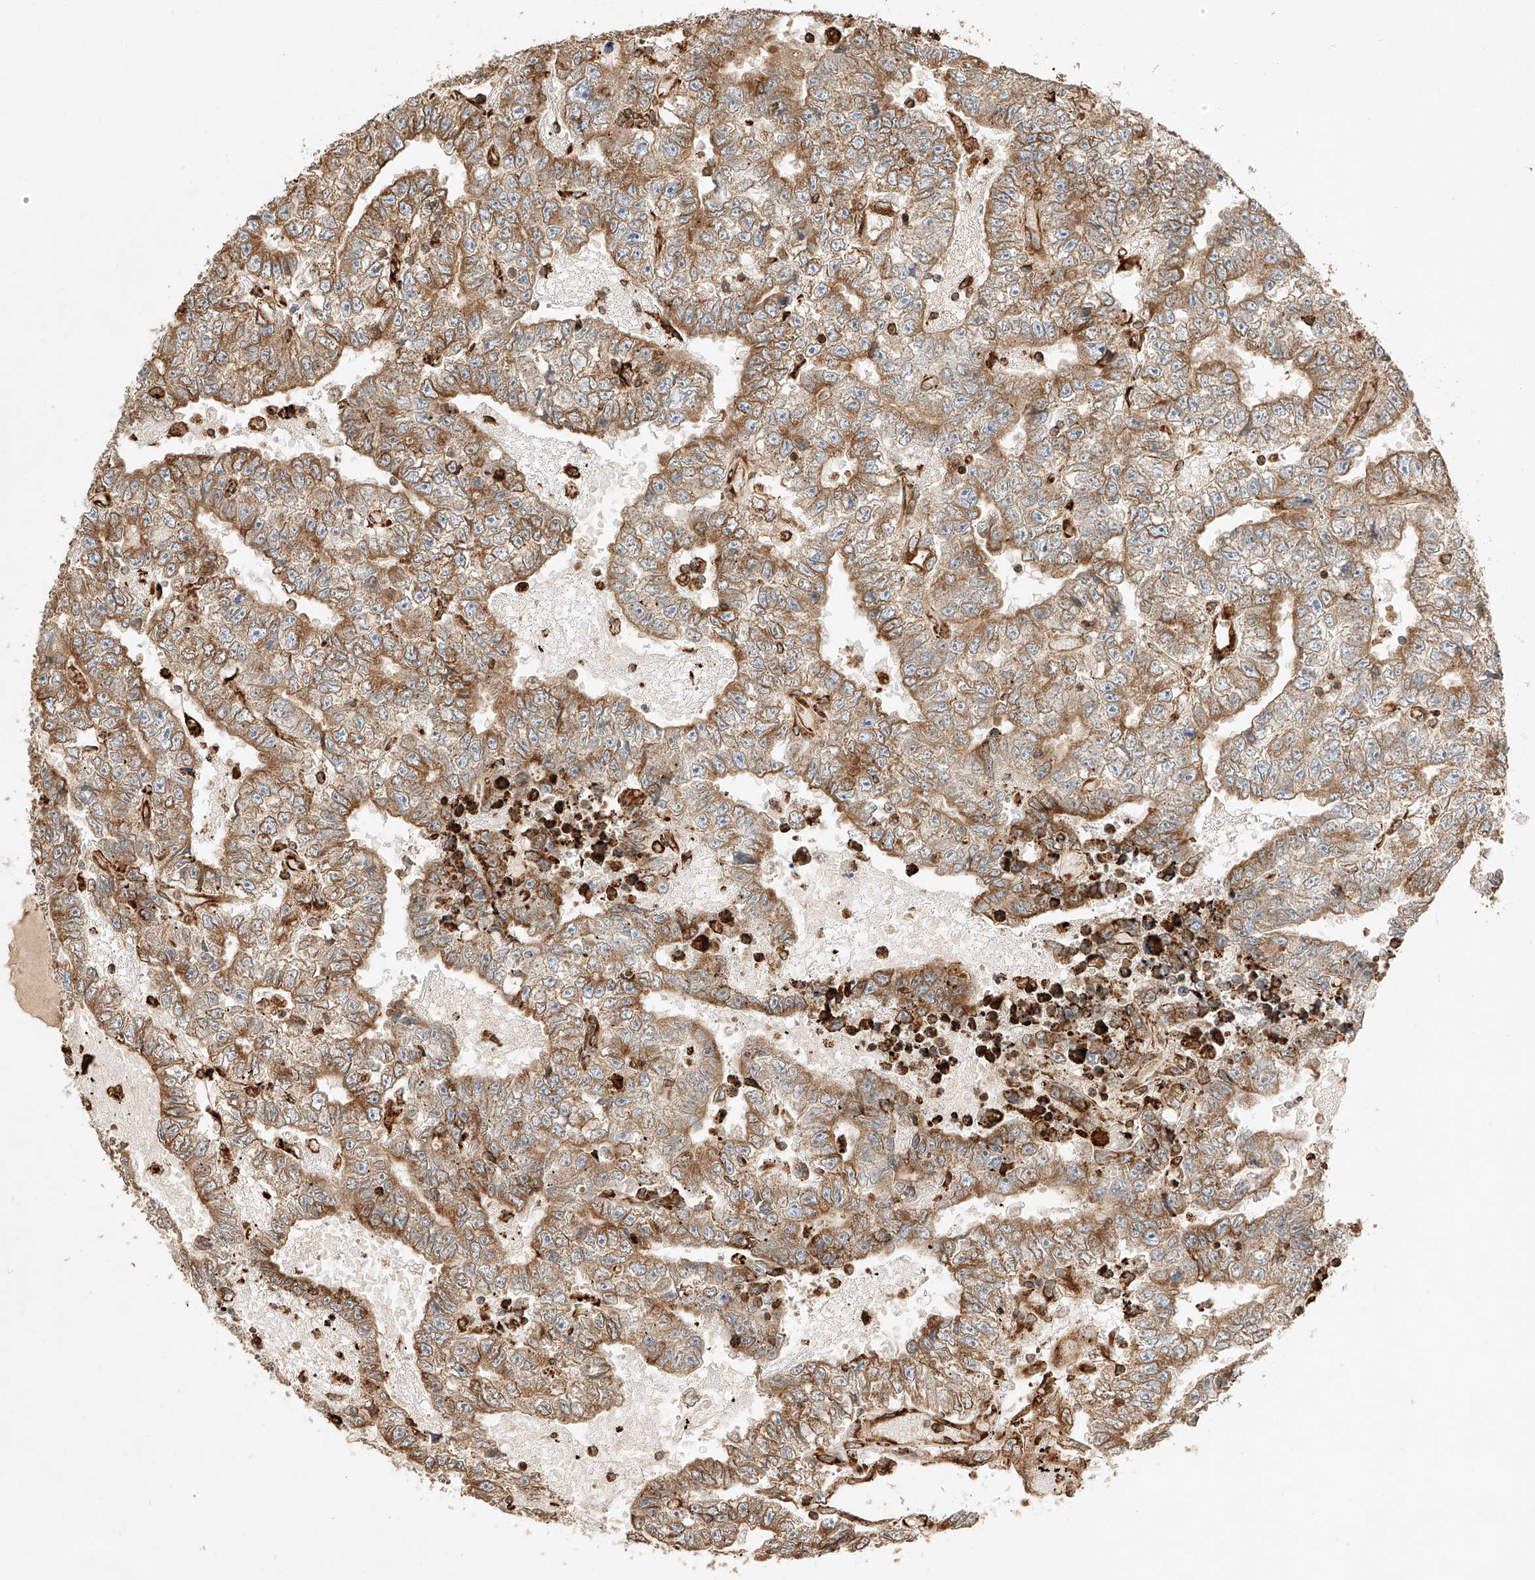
{"staining": {"intensity": "moderate", "quantity": ">75%", "location": "cytoplasmic/membranous"}, "tissue": "testis cancer", "cell_type": "Tumor cells", "image_type": "cancer", "snomed": [{"axis": "morphology", "description": "Carcinoma, Embryonal, NOS"}, {"axis": "topography", "description": "Testis"}], "caption": "A high-resolution histopathology image shows IHC staining of testis cancer, which exhibits moderate cytoplasmic/membranous expression in approximately >75% of tumor cells.", "gene": "ZNF84", "patient": {"sex": "male", "age": 25}}